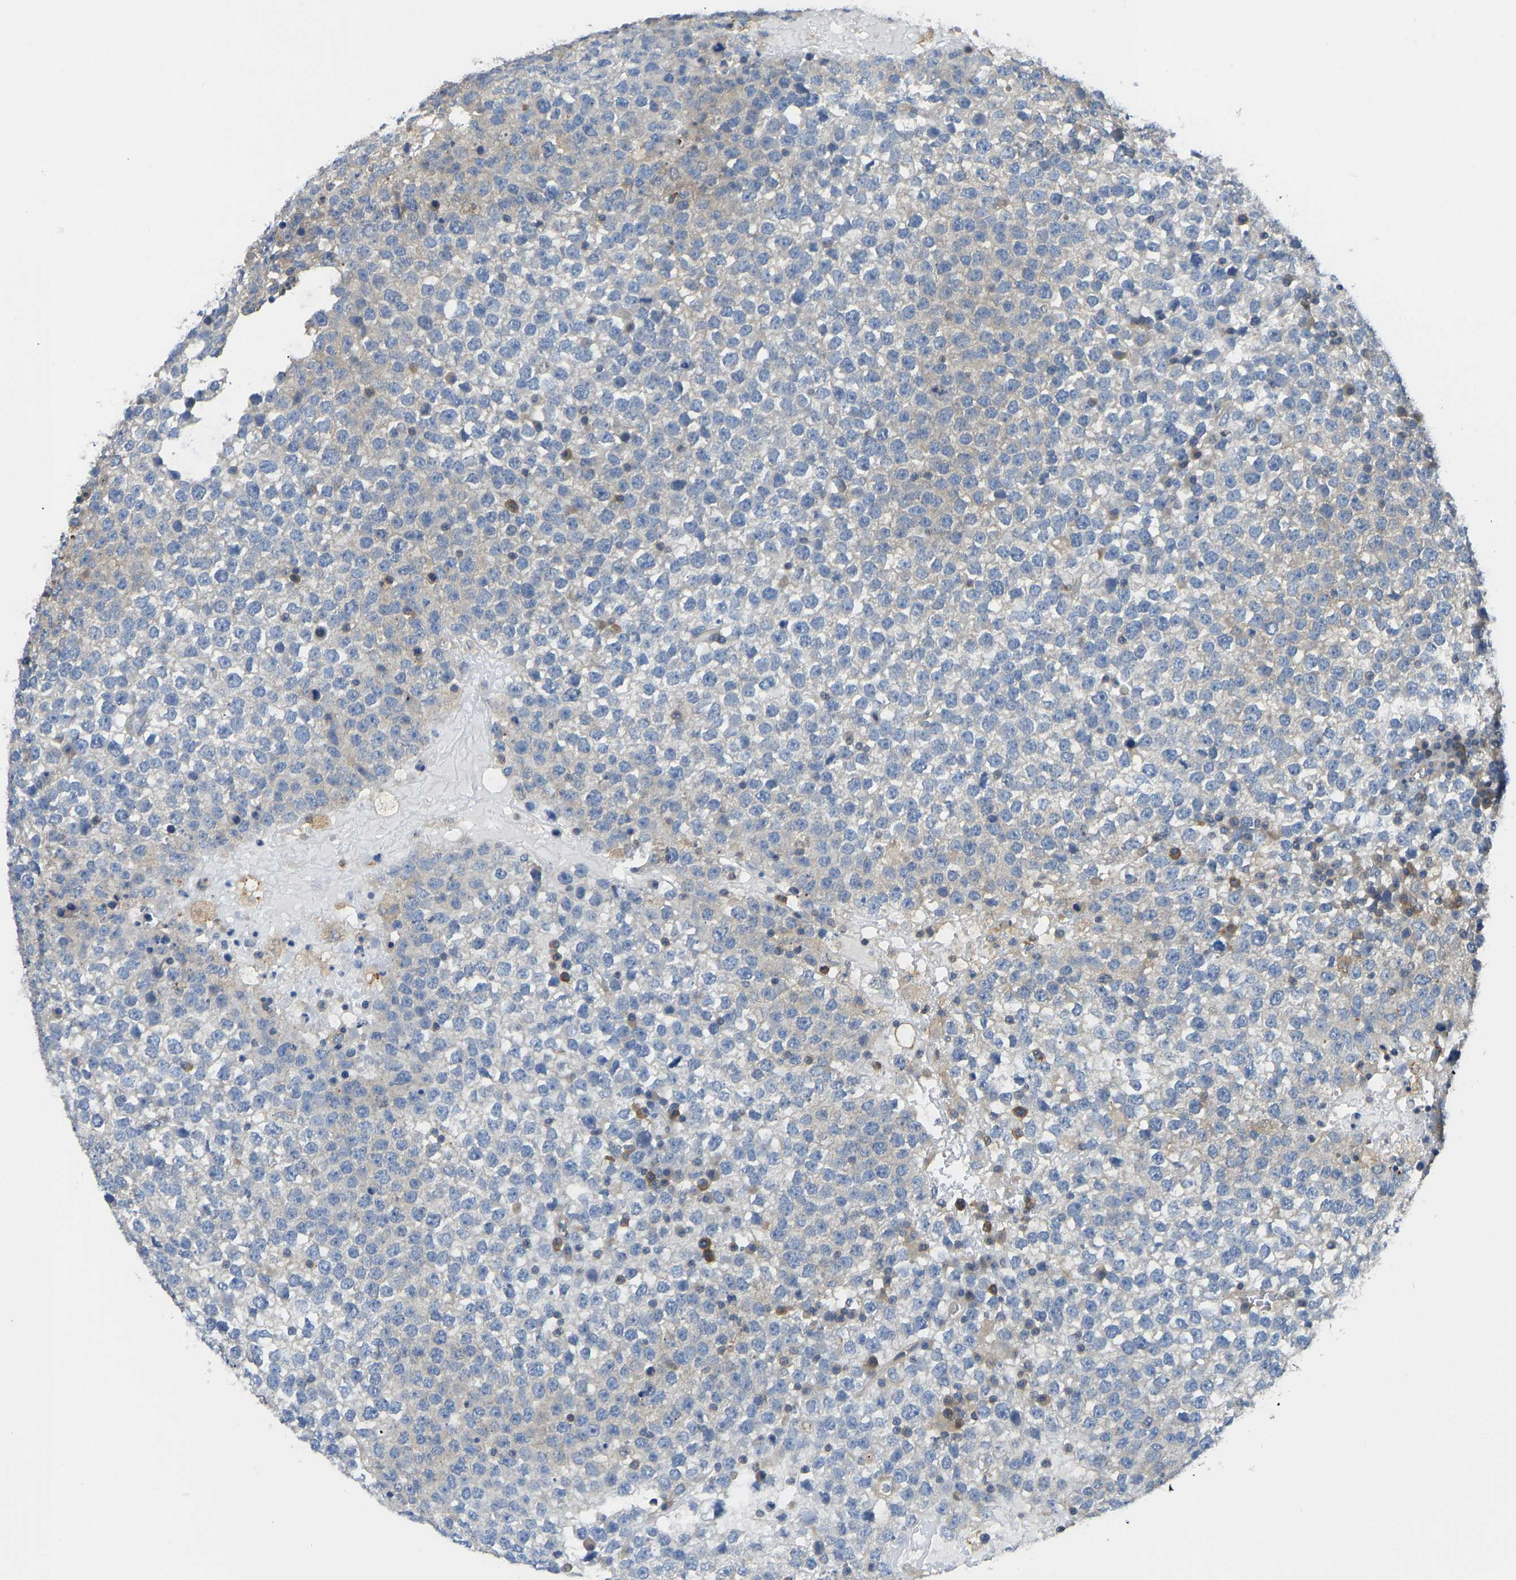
{"staining": {"intensity": "negative", "quantity": "none", "location": "none"}, "tissue": "testis cancer", "cell_type": "Tumor cells", "image_type": "cancer", "snomed": [{"axis": "morphology", "description": "Seminoma, NOS"}, {"axis": "topography", "description": "Testis"}], "caption": "Tumor cells are negative for brown protein staining in seminoma (testis).", "gene": "PPP3CA", "patient": {"sex": "male", "age": 65}}